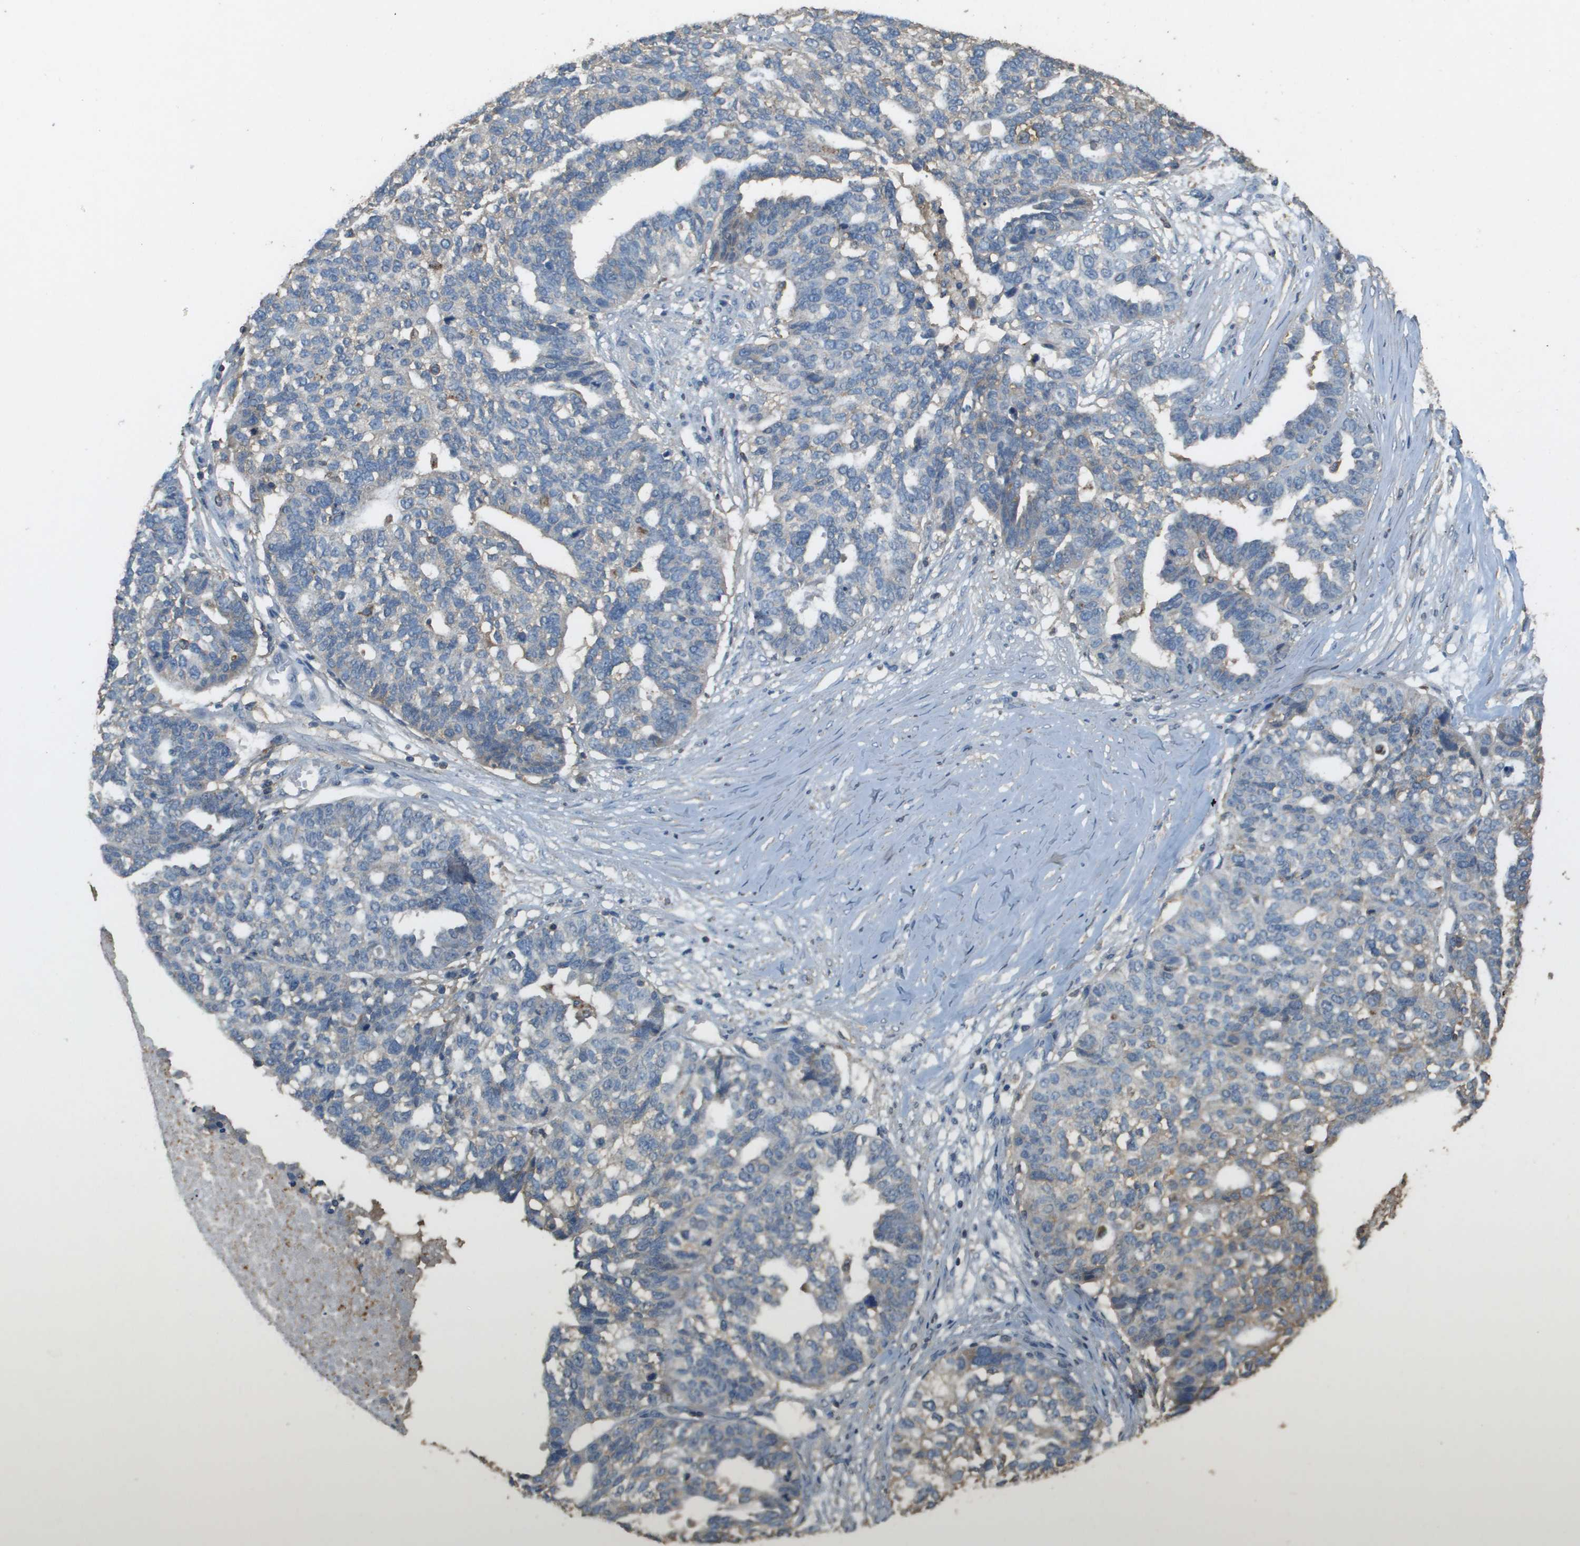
{"staining": {"intensity": "weak", "quantity": "<25%", "location": "cytoplasmic/membranous"}, "tissue": "ovarian cancer", "cell_type": "Tumor cells", "image_type": "cancer", "snomed": [{"axis": "morphology", "description": "Cystadenocarcinoma, serous, NOS"}, {"axis": "topography", "description": "Ovary"}], "caption": "An IHC photomicrograph of ovarian serous cystadenocarcinoma is shown. There is no staining in tumor cells of ovarian serous cystadenocarcinoma. (Stains: DAB immunohistochemistry with hematoxylin counter stain, Microscopy: brightfield microscopy at high magnification).", "gene": "MS4A7", "patient": {"sex": "female", "age": 59}}